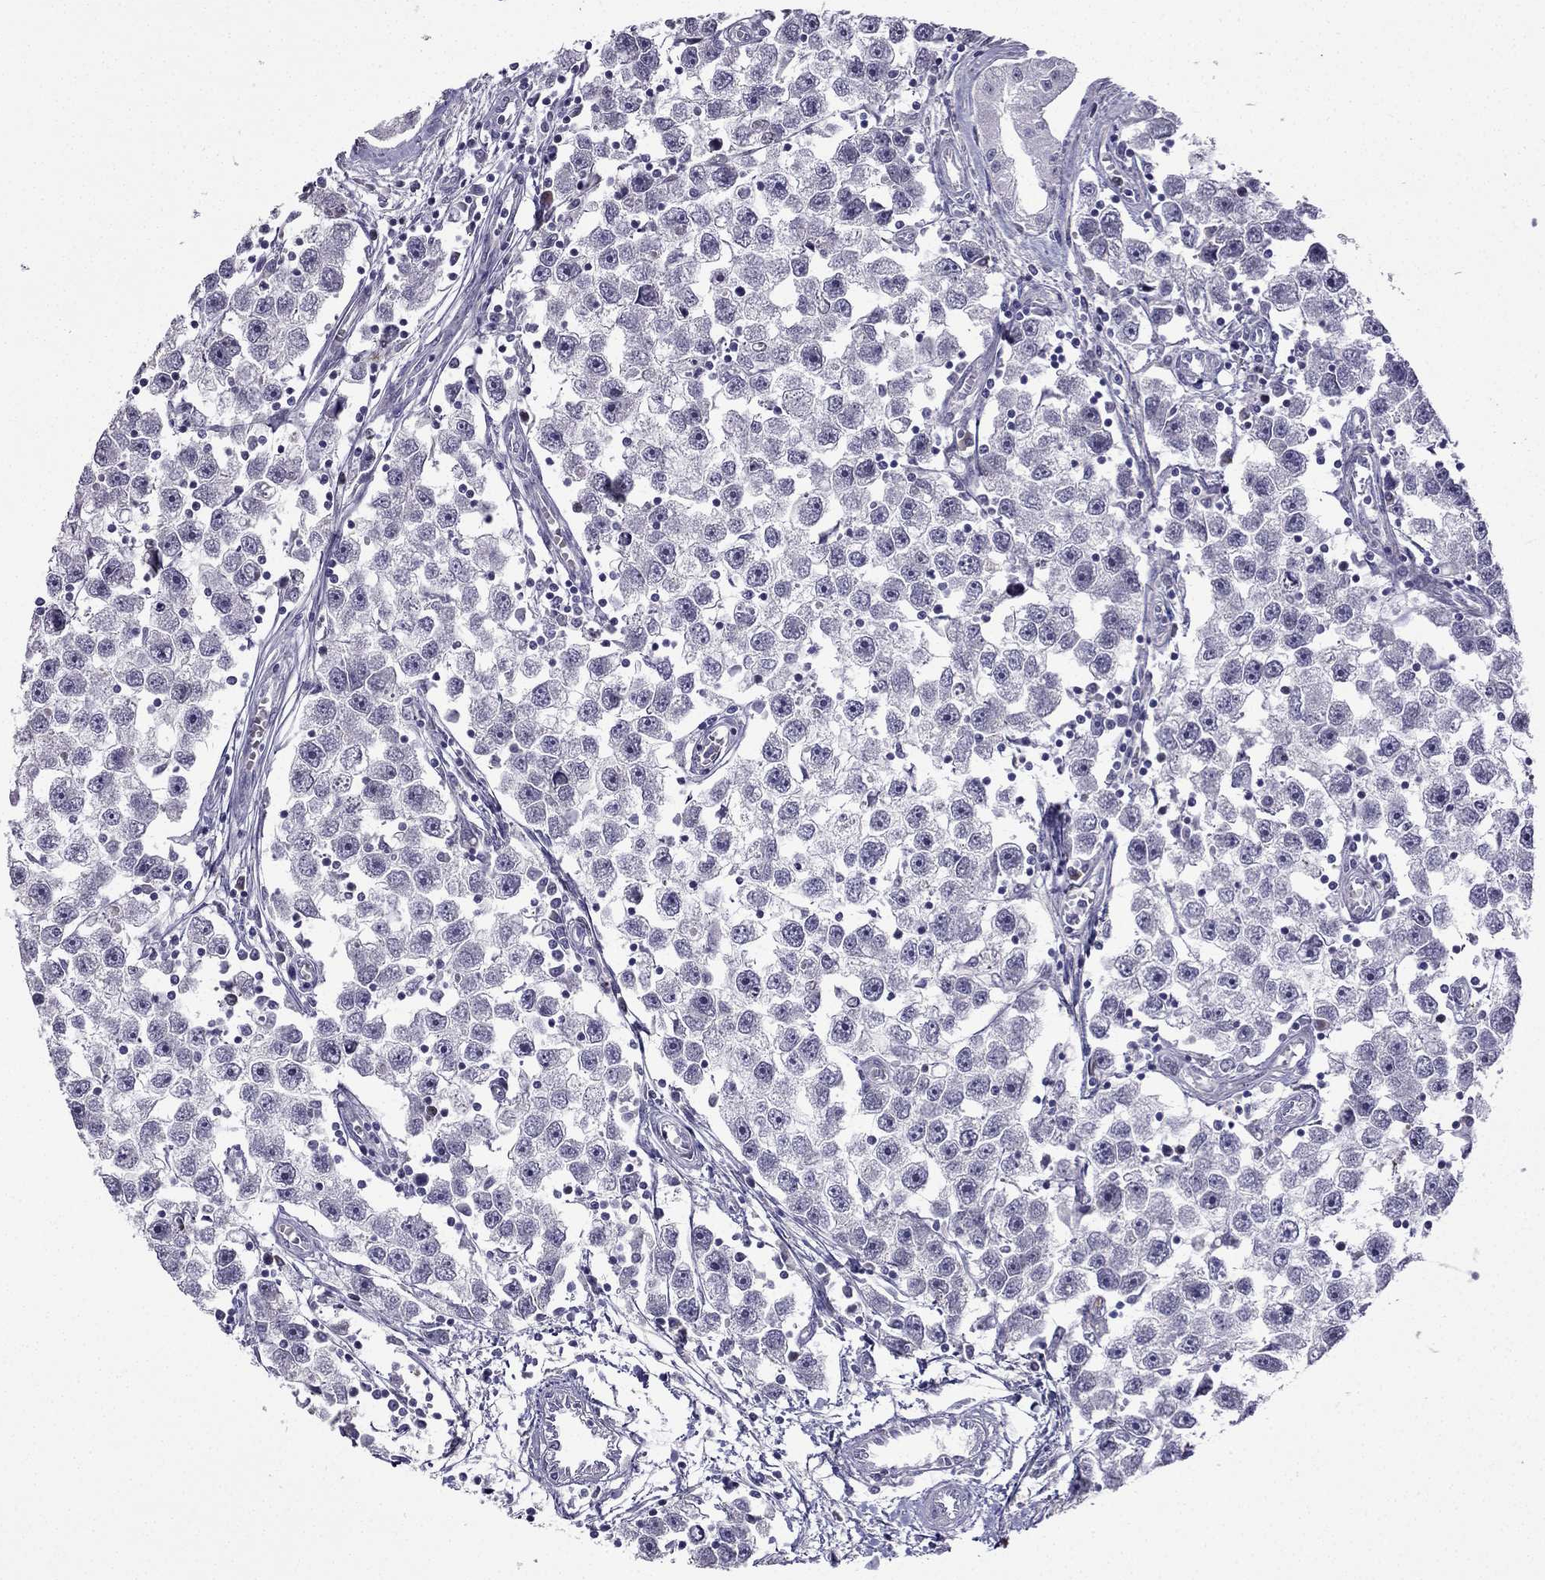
{"staining": {"intensity": "negative", "quantity": "none", "location": "none"}, "tissue": "testis cancer", "cell_type": "Tumor cells", "image_type": "cancer", "snomed": [{"axis": "morphology", "description": "Seminoma, NOS"}, {"axis": "topography", "description": "Testis"}], "caption": "There is no significant staining in tumor cells of seminoma (testis).", "gene": "UHRF1", "patient": {"sex": "male", "age": 30}}